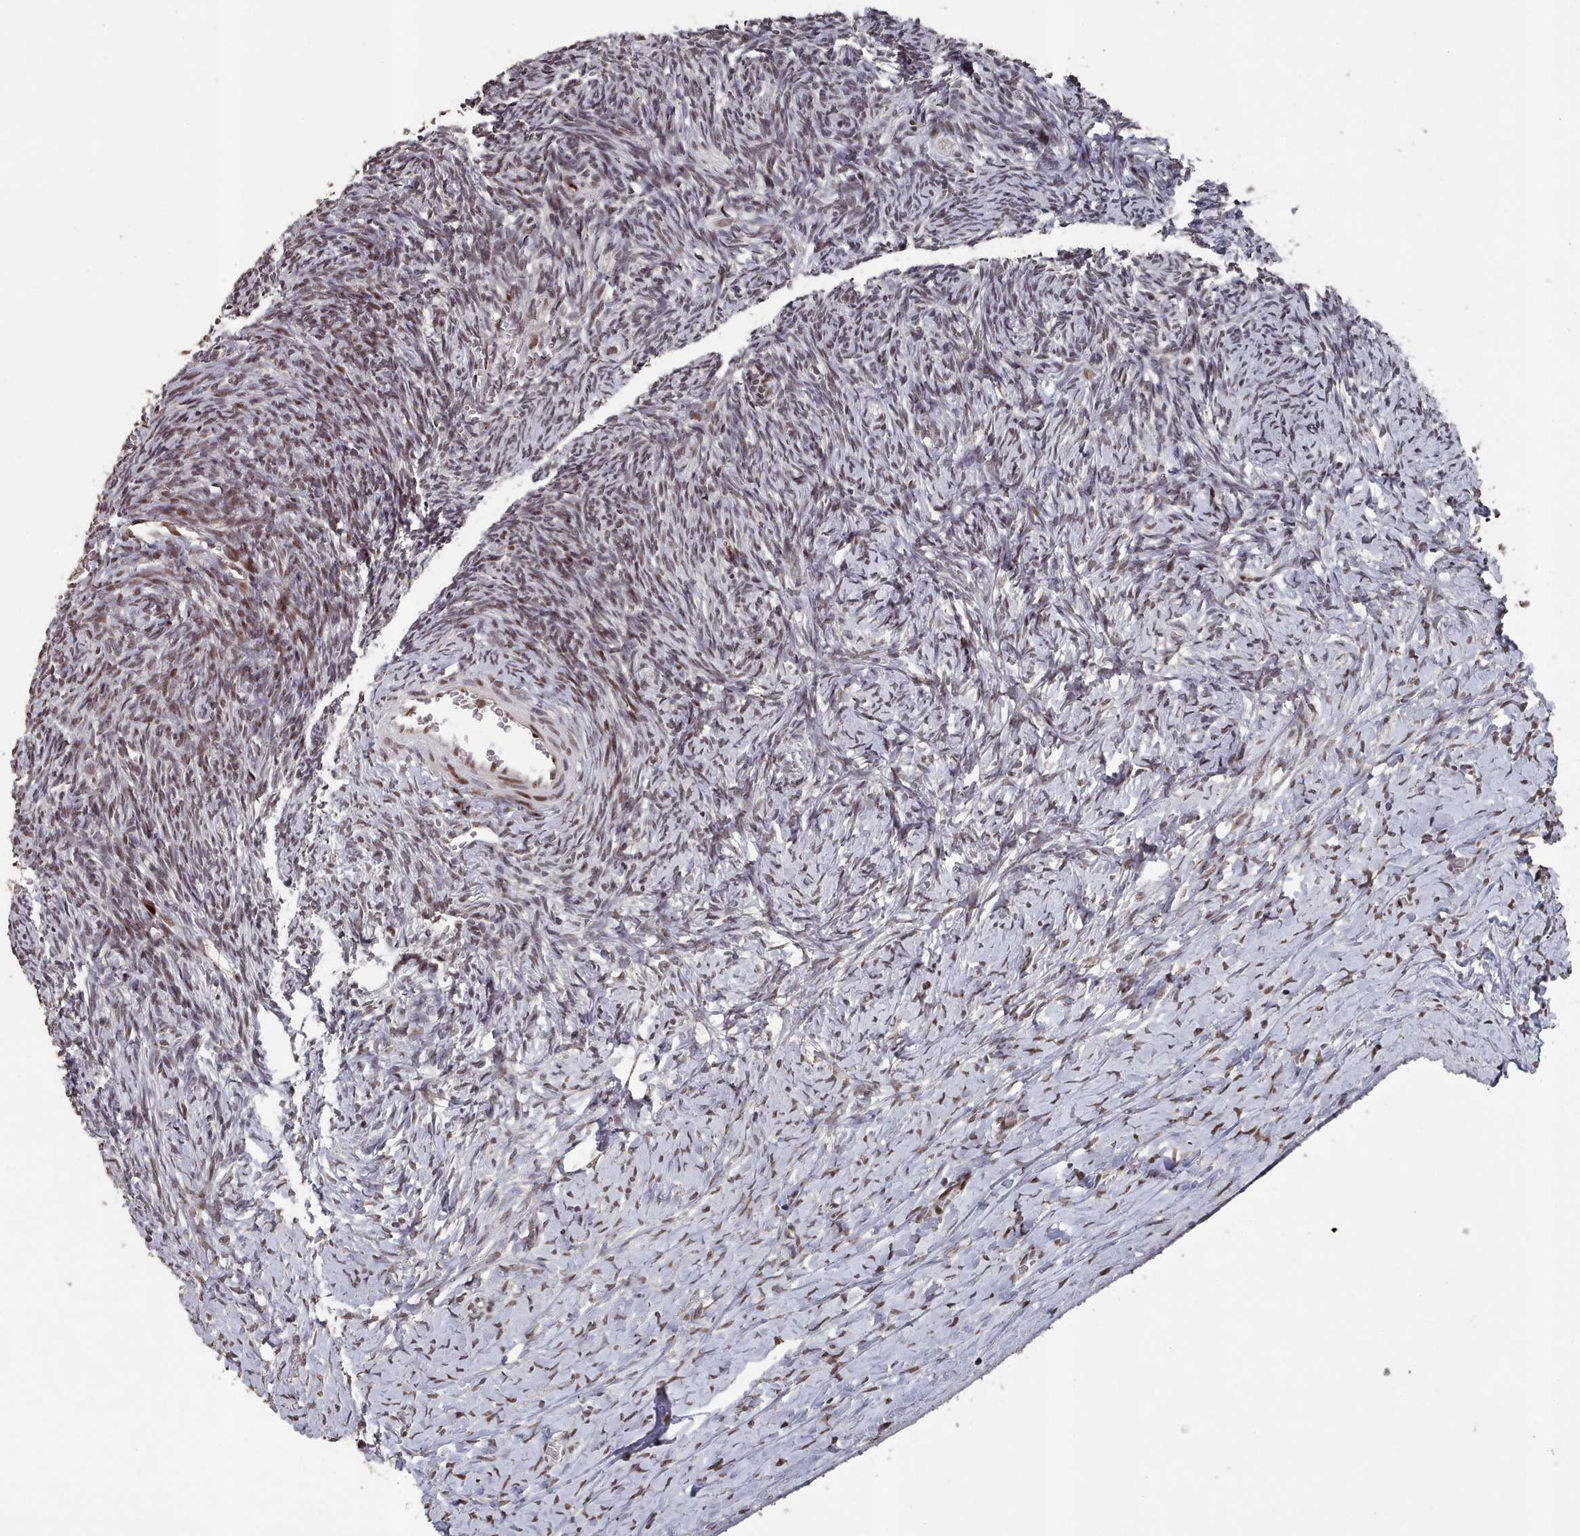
{"staining": {"intensity": "moderate", "quantity": ">75%", "location": "cytoplasmic/membranous,nuclear"}, "tissue": "ovary", "cell_type": "Follicle cells", "image_type": "normal", "snomed": [{"axis": "morphology", "description": "Normal tissue, NOS"}, {"axis": "morphology", "description": "Developmental malformation"}, {"axis": "topography", "description": "Ovary"}], "caption": "Protein expression analysis of benign ovary reveals moderate cytoplasmic/membranous,nuclear staining in approximately >75% of follicle cells.", "gene": "PNRC2", "patient": {"sex": "female", "age": 39}}